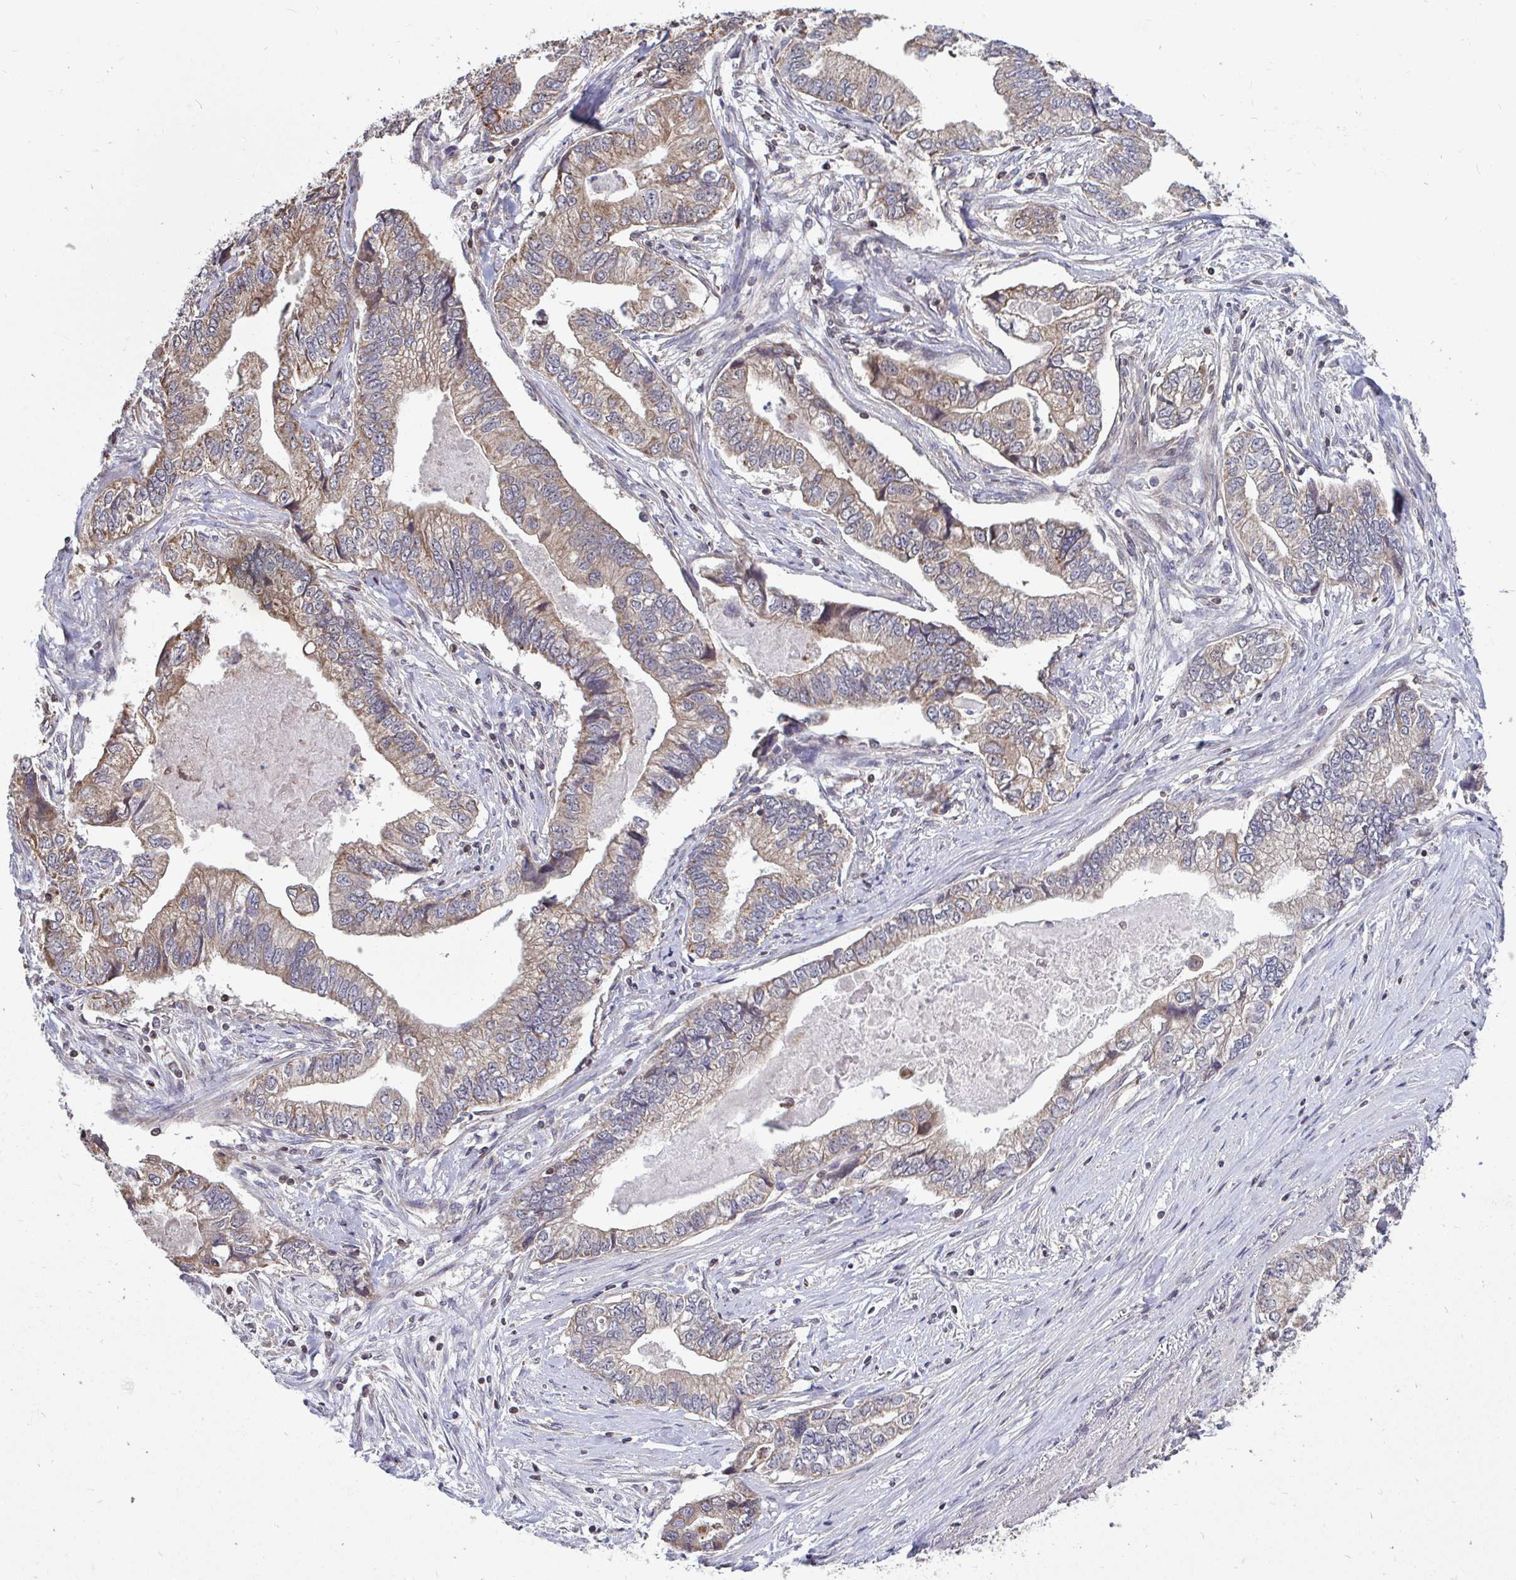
{"staining": {"intensity": "weak", "quantity": ">75%", "location": "cytoplasmic/membranous"}, "tissue": "stomach cancer", "cell_type": "Tumor cells", "image_type": "cancer", "snomed": [{"axis": "morphology", "description": "Adenocarcinoma, NOS"}, {"axis": "topography", "description": "Pancreas"}, {"axis": "topography", "description": "Stomach, upper"}], "caption": "Approximately >75% of tumor cells in human adenocarcinoma (stomach) display weak cytoplasmic/membranous protein staining as visualized by brown immunohistochemical staining.", "gene": "DNAJA2", "patient": {"sex": "male", "age": 77}}